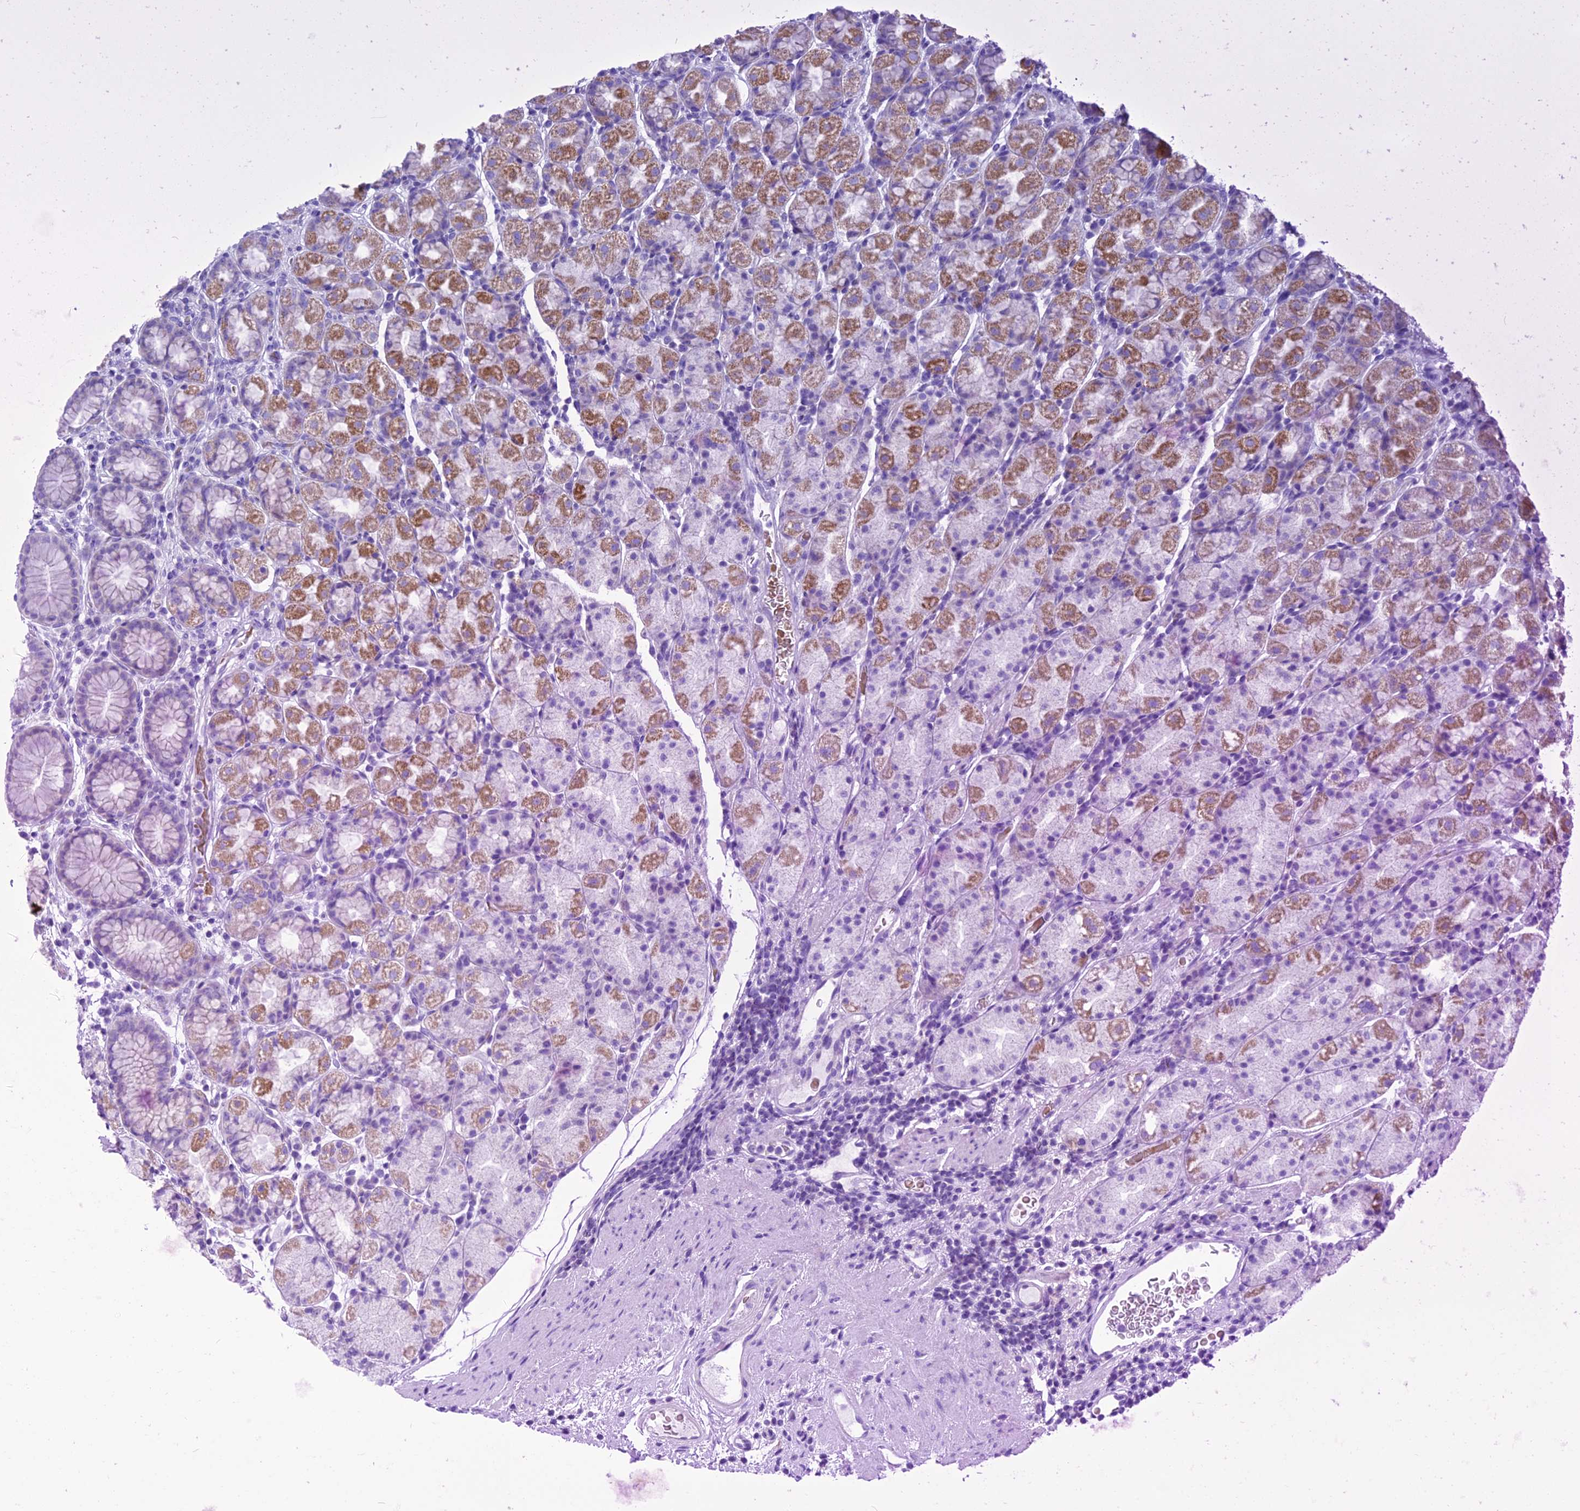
{"staining": {"intensity": "moderate", "quantity": "25%-75%", "location": "cytoplasmic/membranous"}, "tissue": "stomach", "cell_type": "Glandular cells", "image_type": "normal", "snomed": [{"axis": "morphology", "description": "Normal tissue, NOS"}, {"axis": "topography", "description": "Stomach, upper"}, {"axis": "topography", "description": "Stomach, lower"}, {"axis": "topography", "description": "Small intestine"}], "caption": "A micrograph showing moderate cytoplasmic/membranous positivity in about 25%-75% of glandular cells in normal stomach, as visualized by brown immunohistochemical staining.", "gene": "GLYATL1B", "patient": {"sex": "male", "age": 68}}